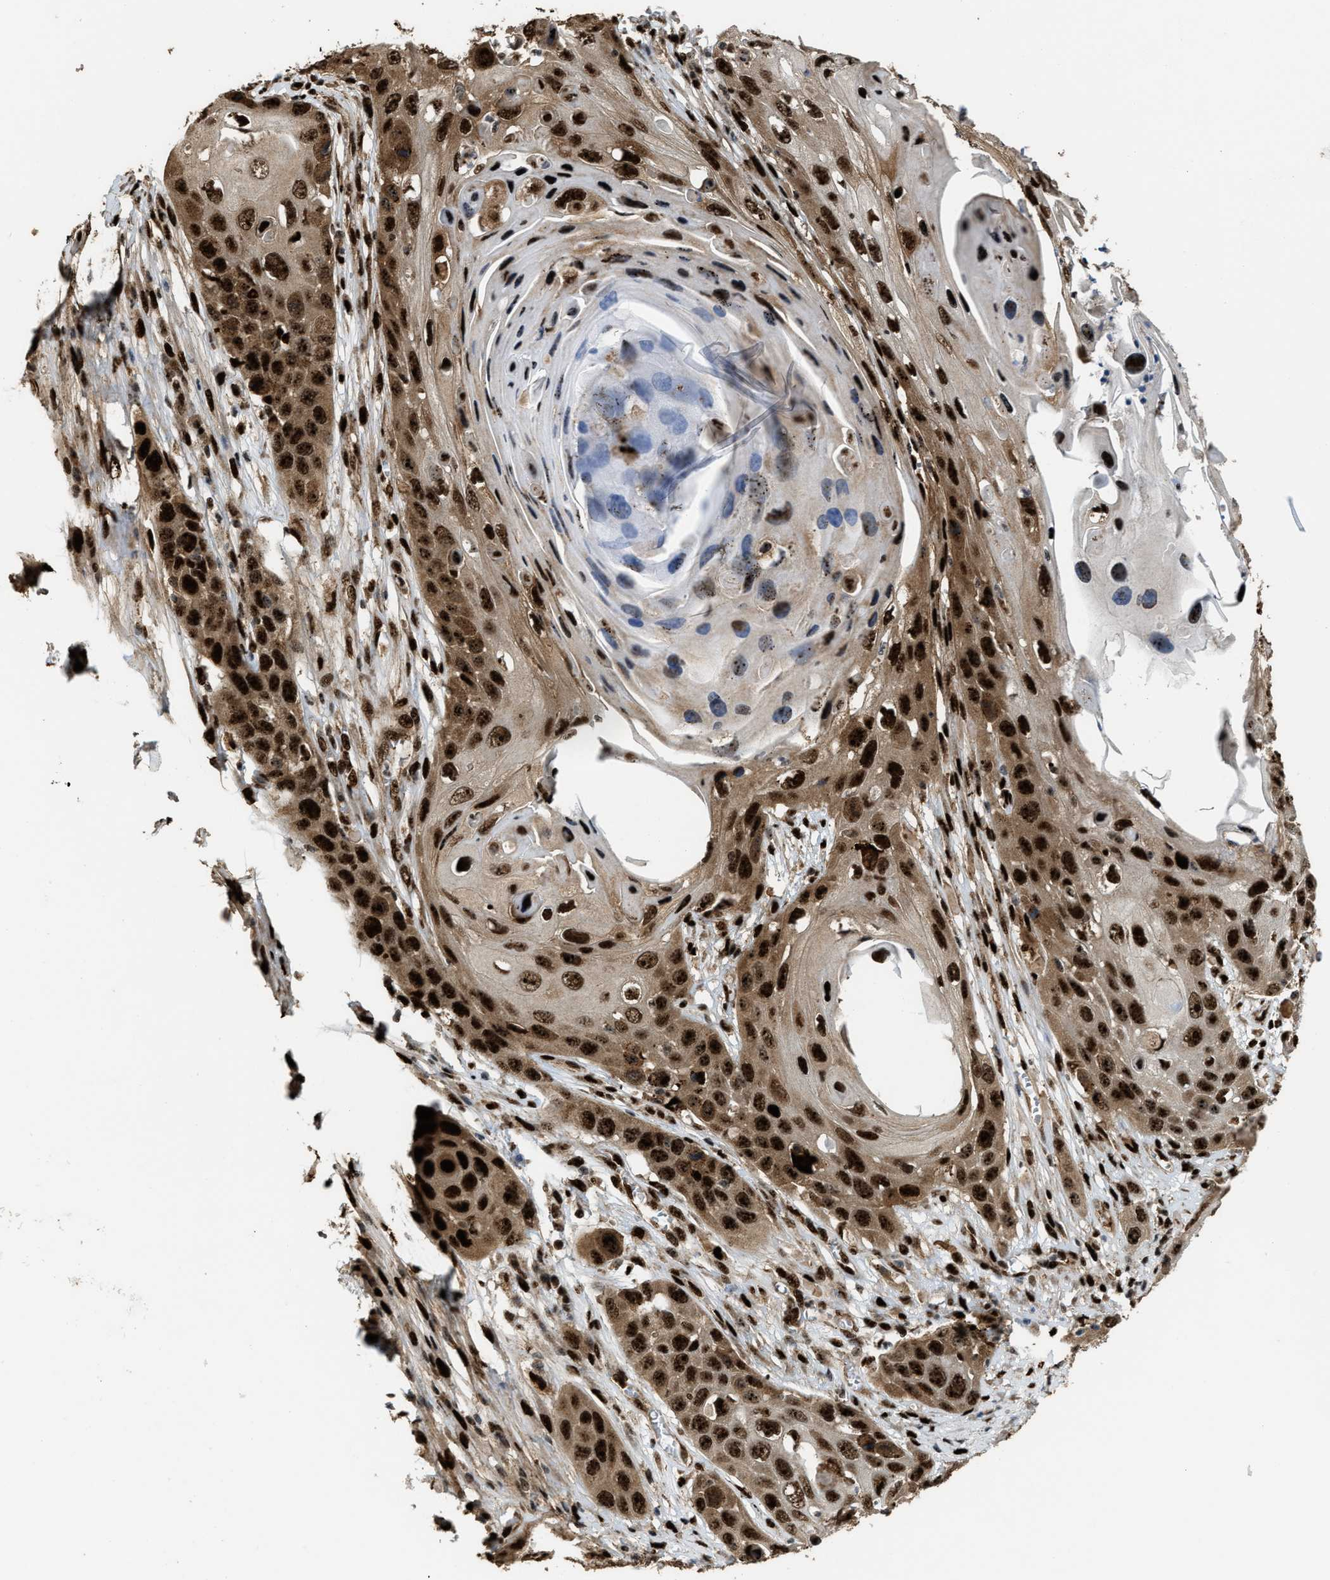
{"staining": {"intensity": "strong", "quantity": ">75%", "location": "cytoplasmic/membranous,nuclear"}, "tissue": "skin cancer", "cell_type": "Tumor cells", "image_type": "cancer", "snomed": [{"axis": "morphology", "description": "Squamous cell carcinoma, NOS"}, {"axis": "topography", "description": "Skin"}], "caption": "Immunohistochemical staining of human skin cancer demonstrates high levels of strong cytoplasmic/membranous and nuclear positivity in approximately >75% of tumor cells. (DAB (3,3'-diaminobenzidine) IHC with brightfield microscopy, high magnification).", "gene": "ZNF687", "patient": {"sex": "male", "age": 55}}